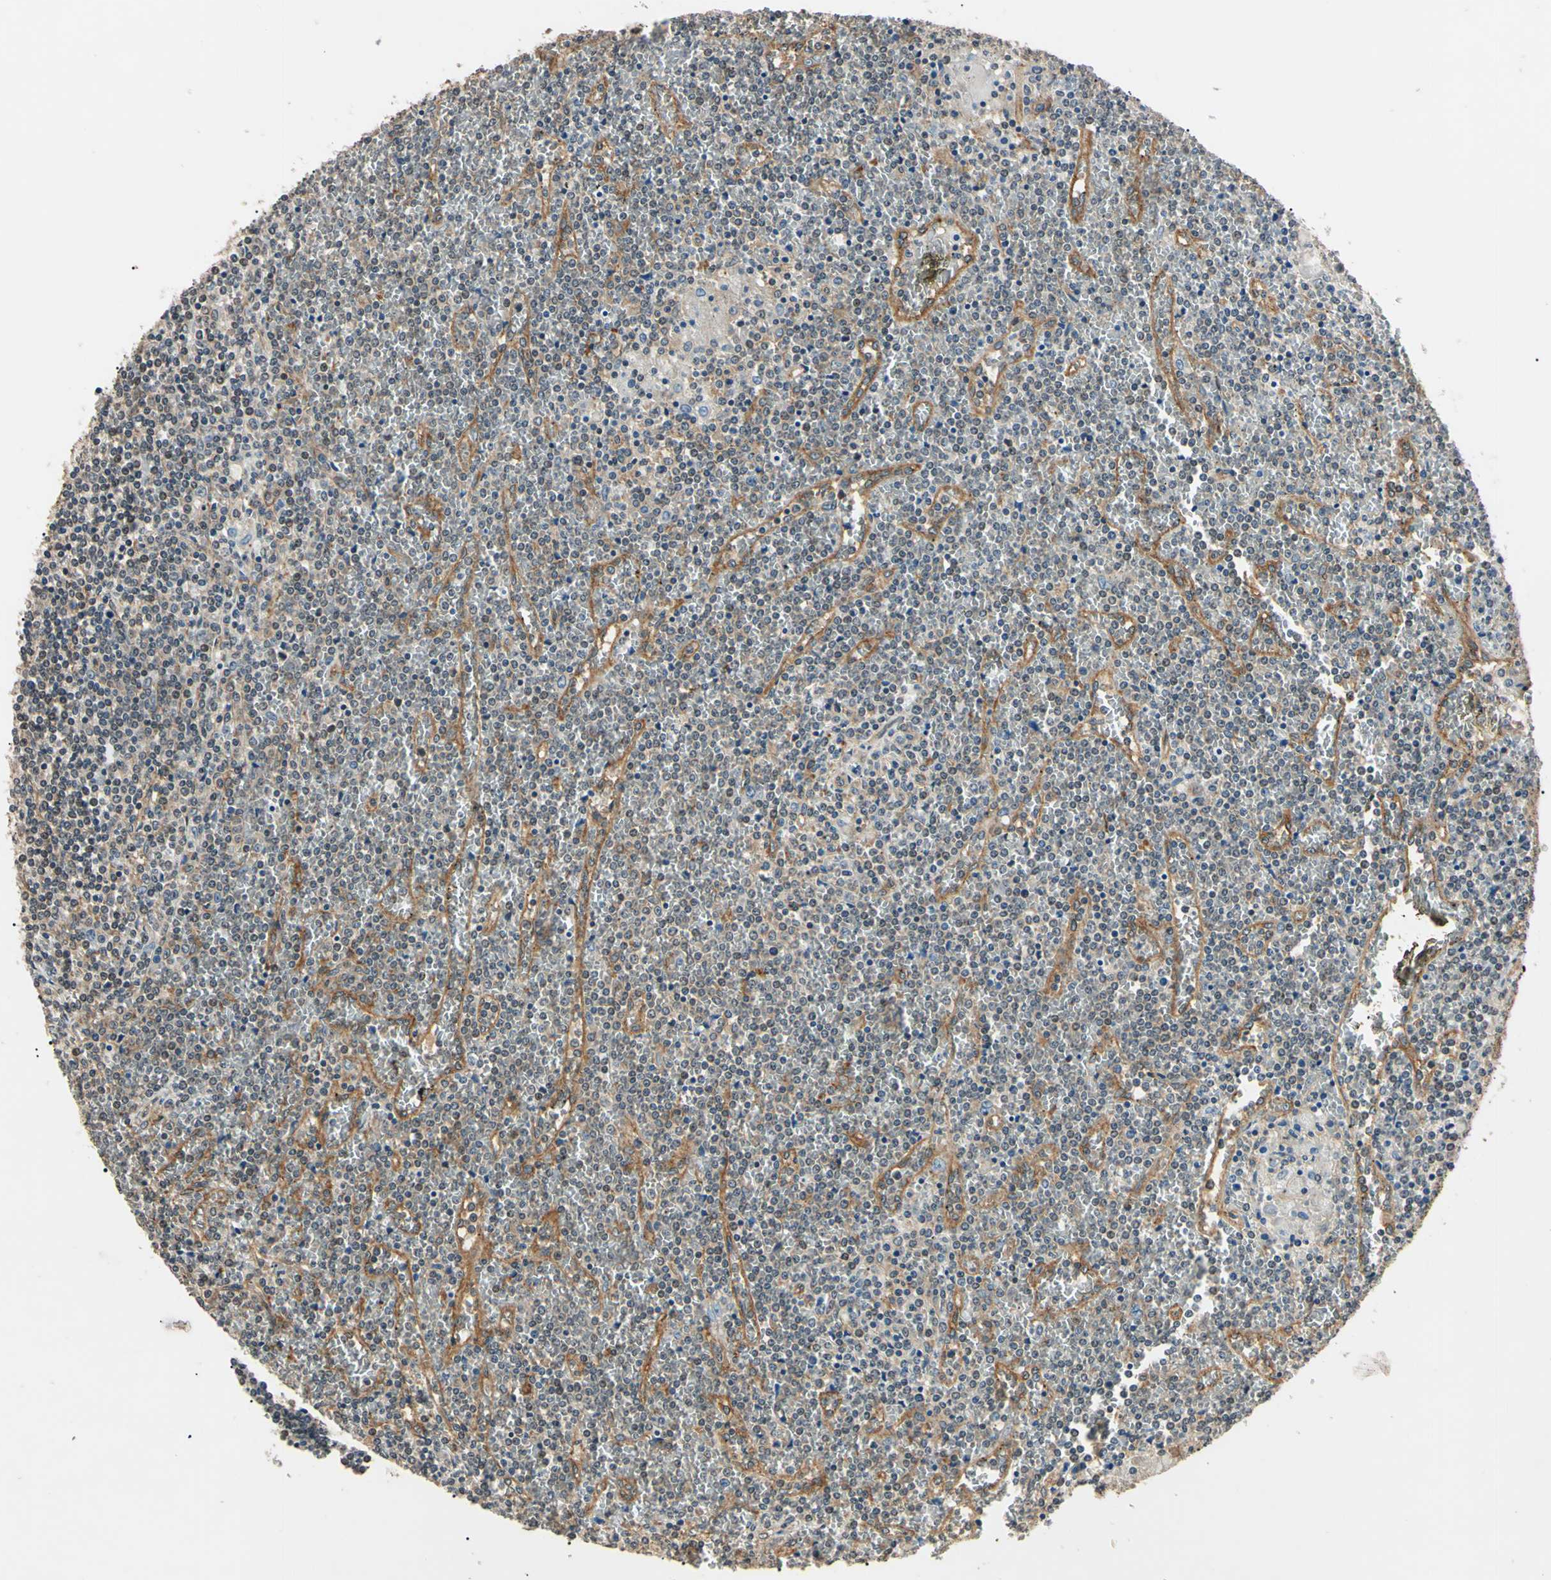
{"staining": {"intensity": "weak", "quantity": "<25%", "location": "cytoplasmic/membranous"}, "tissue": "lymphoma", "cell_type": "Tumor cells", "image_type": "cancer", "snomed": [{"axis": "morphology", "description": "Malignant lymphoma, non-Hodgkin's type, Low grade"}, {"axis": "topography", "description": "Spleen"}], "caption": "High power microscopy histopathology image of an immunohistochemistry (IHC) photomicrograph of malignant lymphoma, non-Hodgkin's type (low-grade), revealing no significant positivity in tumor cells.", "gene": "EPN1", "patient": {"sex": "female", "age": 19}}